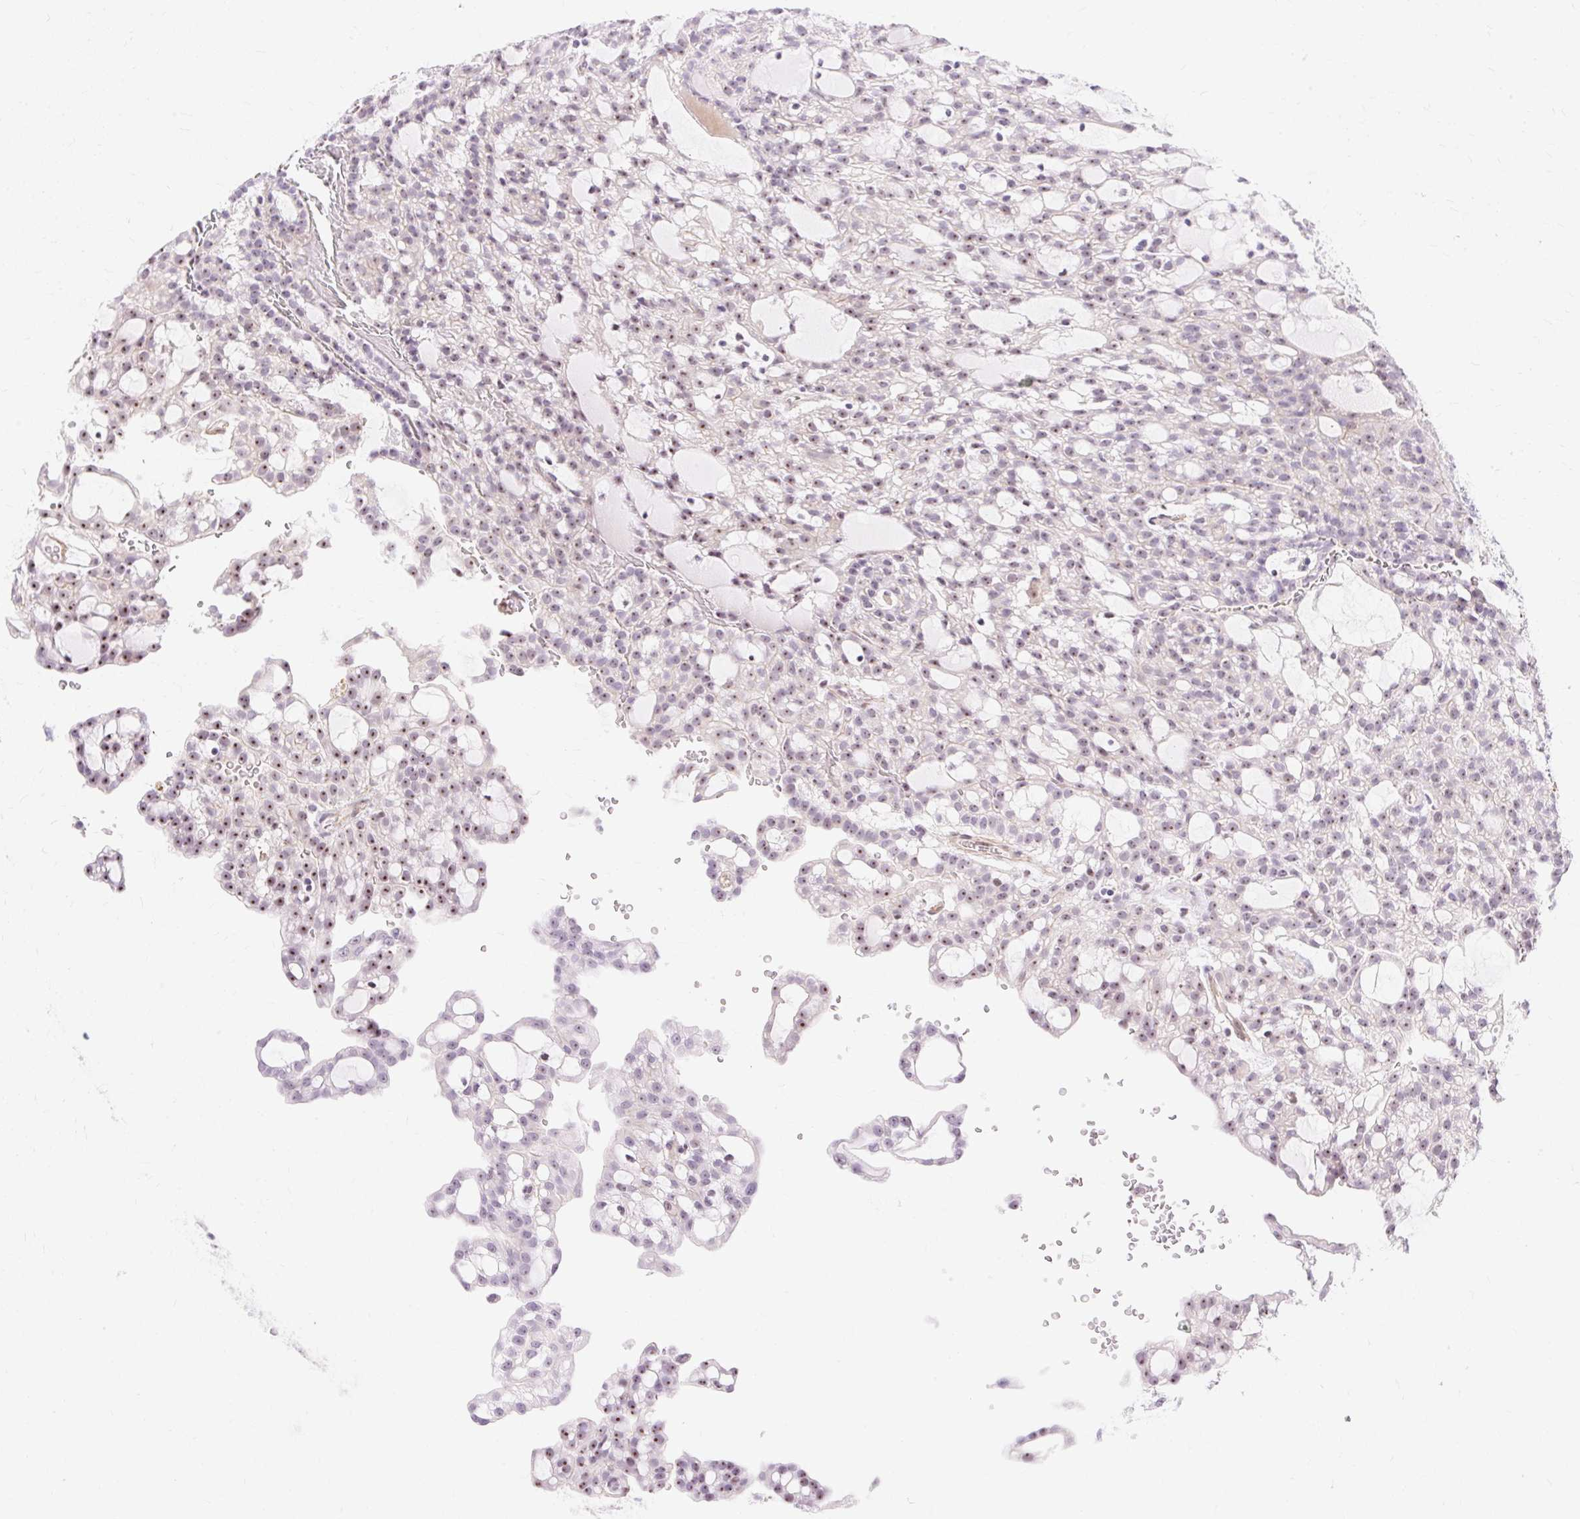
{"staining": {"intensity": "moderate", "quantity": "25%-75%", "location": "nuclear"}, "tissue": "renal cancer", "cell_type": "Tumor cells", "image_type": "cancer", "snomed": [{"axis": "morphology", "description": "Adenocarcinoma, NOS"}, {"axis": "topography", "description": "Kidney"}], "caption": "Adenocarcinoma (renal) stained with a protein marker shows moderate staining in tumor cells.", "gene": "OBP2A", "patient": {"sex": "male", "age": 63}}